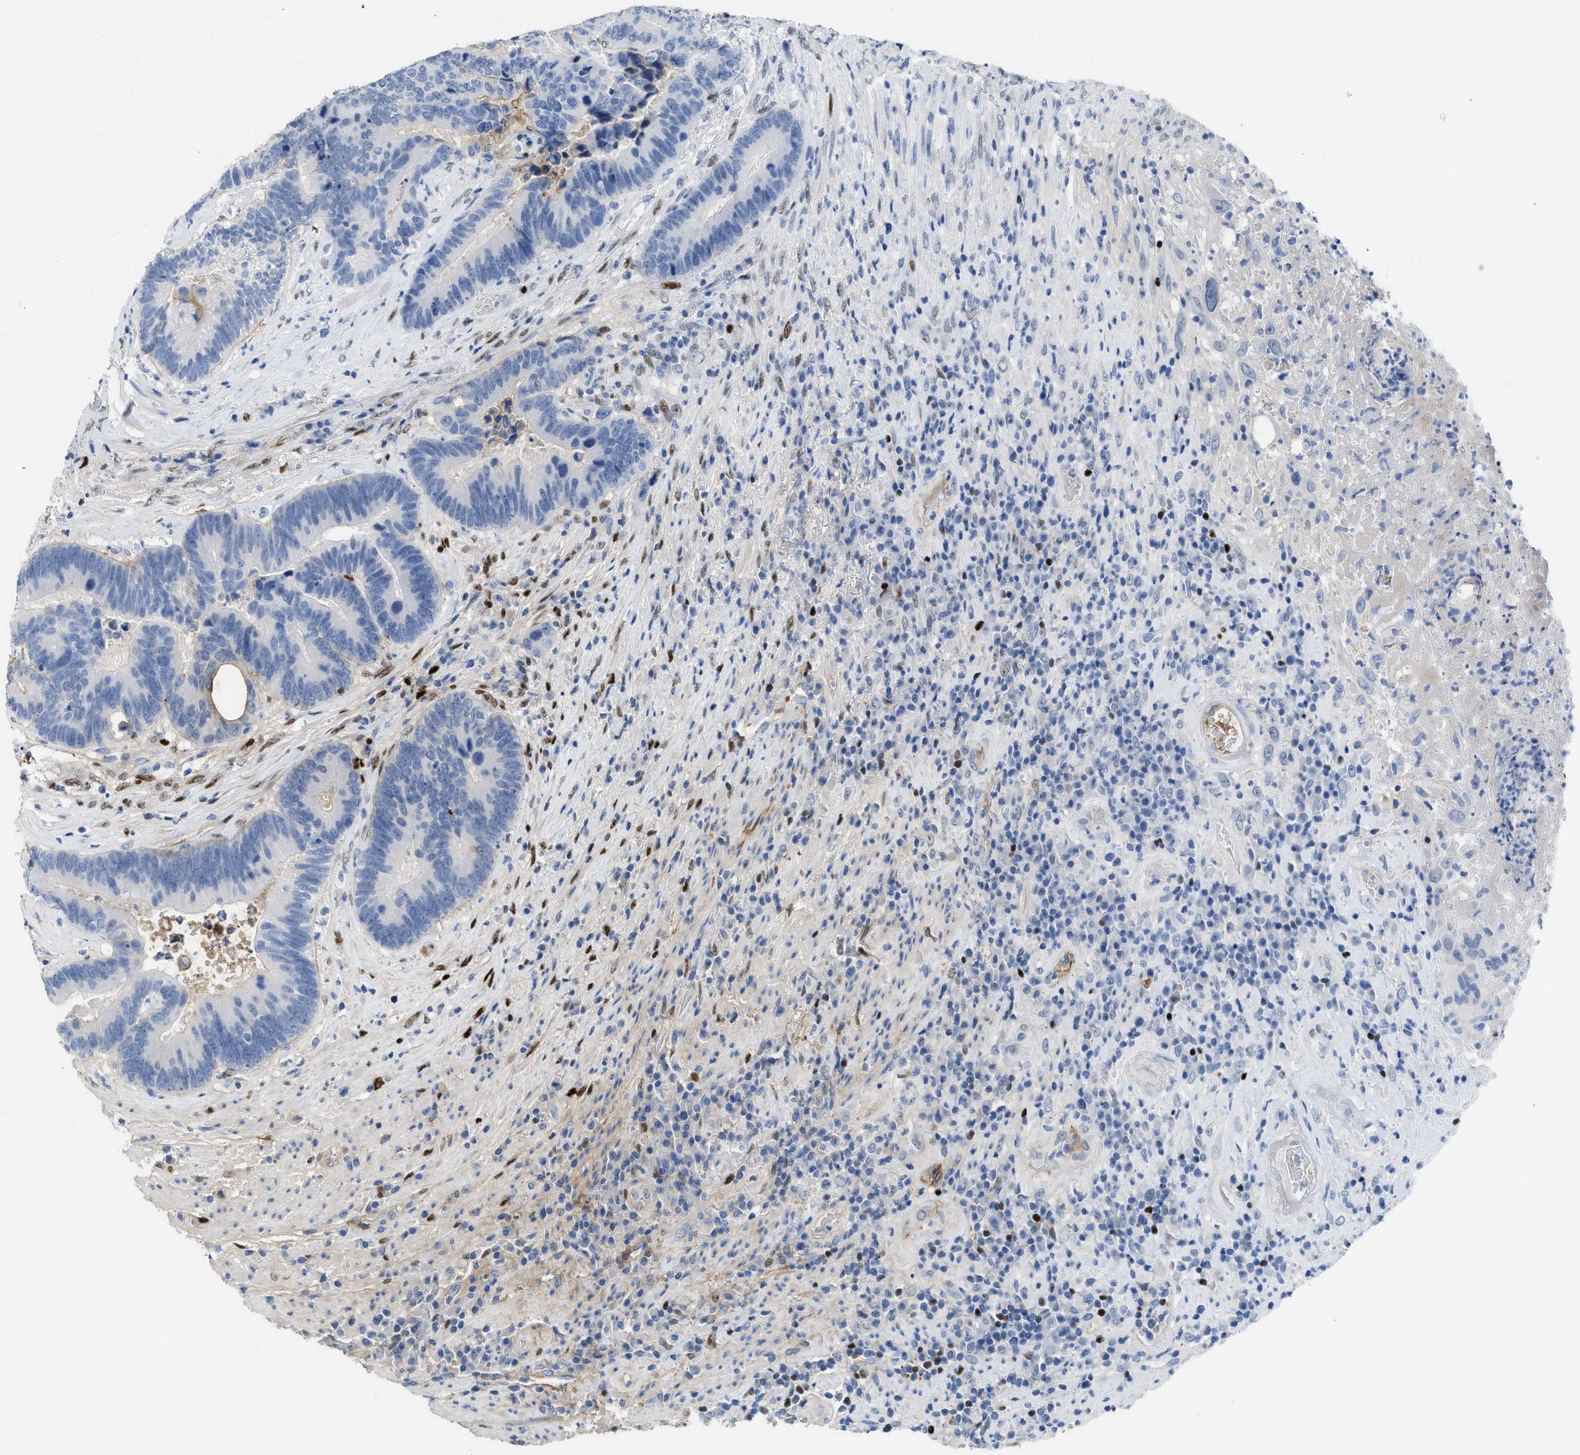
{"staining": {"intensity": "moderate", "quantity": "<25%", "location": "nuclear"}, "tissue": "colorectal cancer", "cell_type": "Tumor cells", "image_type": "cancer", "snomed": [{"axis": "morphology", "description": "Adenocarcinoma, NOS"}, {"axis": "topography", "description": "Rectum"}], "caption": "Protein staining of colorectal adenocarcinoma tissue demonstrates moderate nuclear staining in approximately <25% of tumor cells. (DAB (3,3'-diaminobenzidine) = brown stain, brightfield microscopy at high magnification).", "gene": "LEF1", "patient": {"sex": "female", "age": 89}}